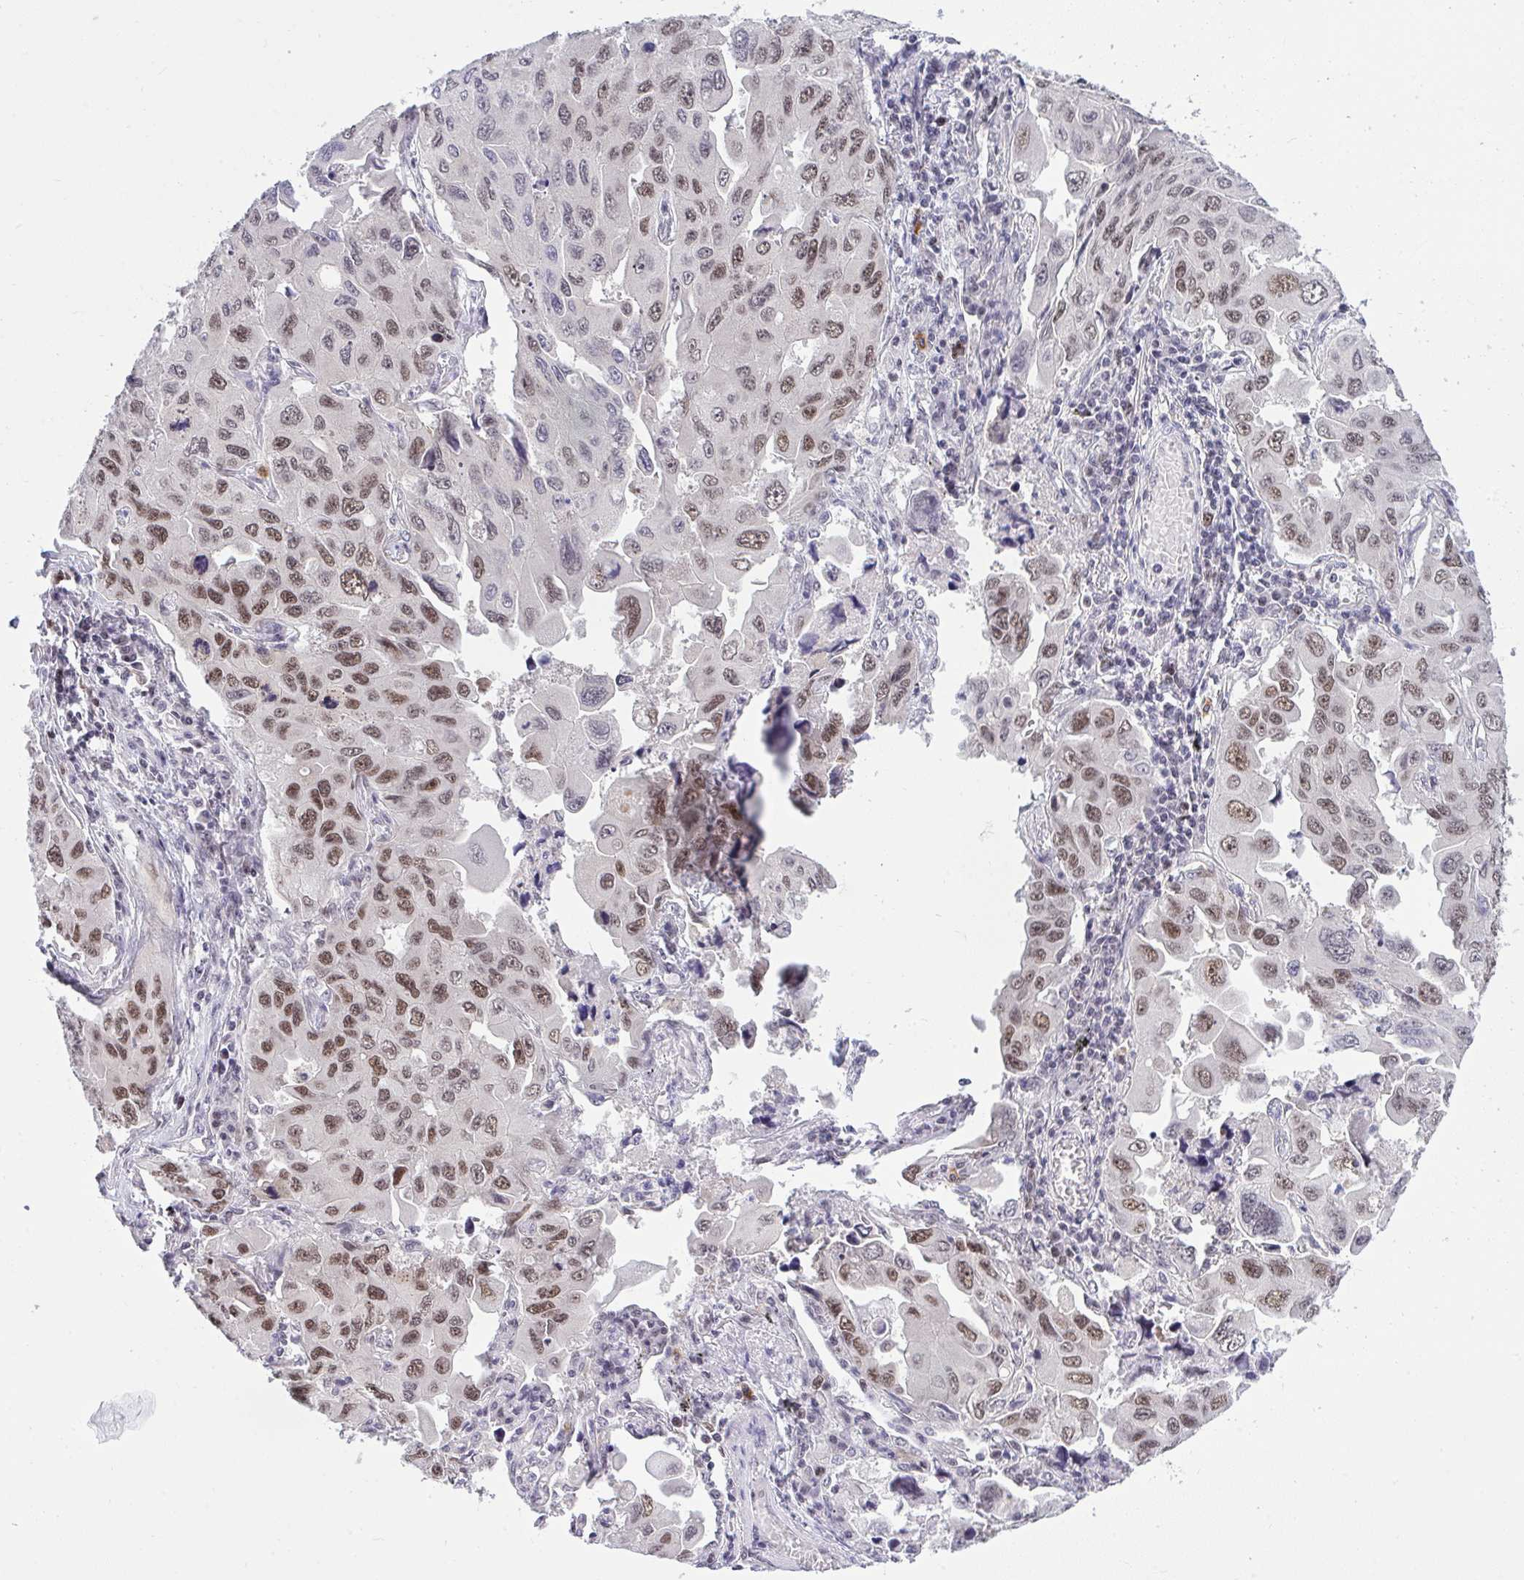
{"staining": {"intensity": "moderate", "quantity": "25%-75%", "location": "nuclear"}, "tissue": "lung cancer", "cell_type": "Tumor cells", "image_type": "cancer", "snomed": [{"axis": "morphology", "description": "Adenocarcinoma, NOS"}, {"axis": "topography", "description": "Lung"}], "caption": "Tumor cells show medium levels of moderate nuclear positivity in approximately 25%-75% of cells in human adenocarcinoma (lung).", "gene": "RFC4", "patient": {"sex": "male", "age": 64}}